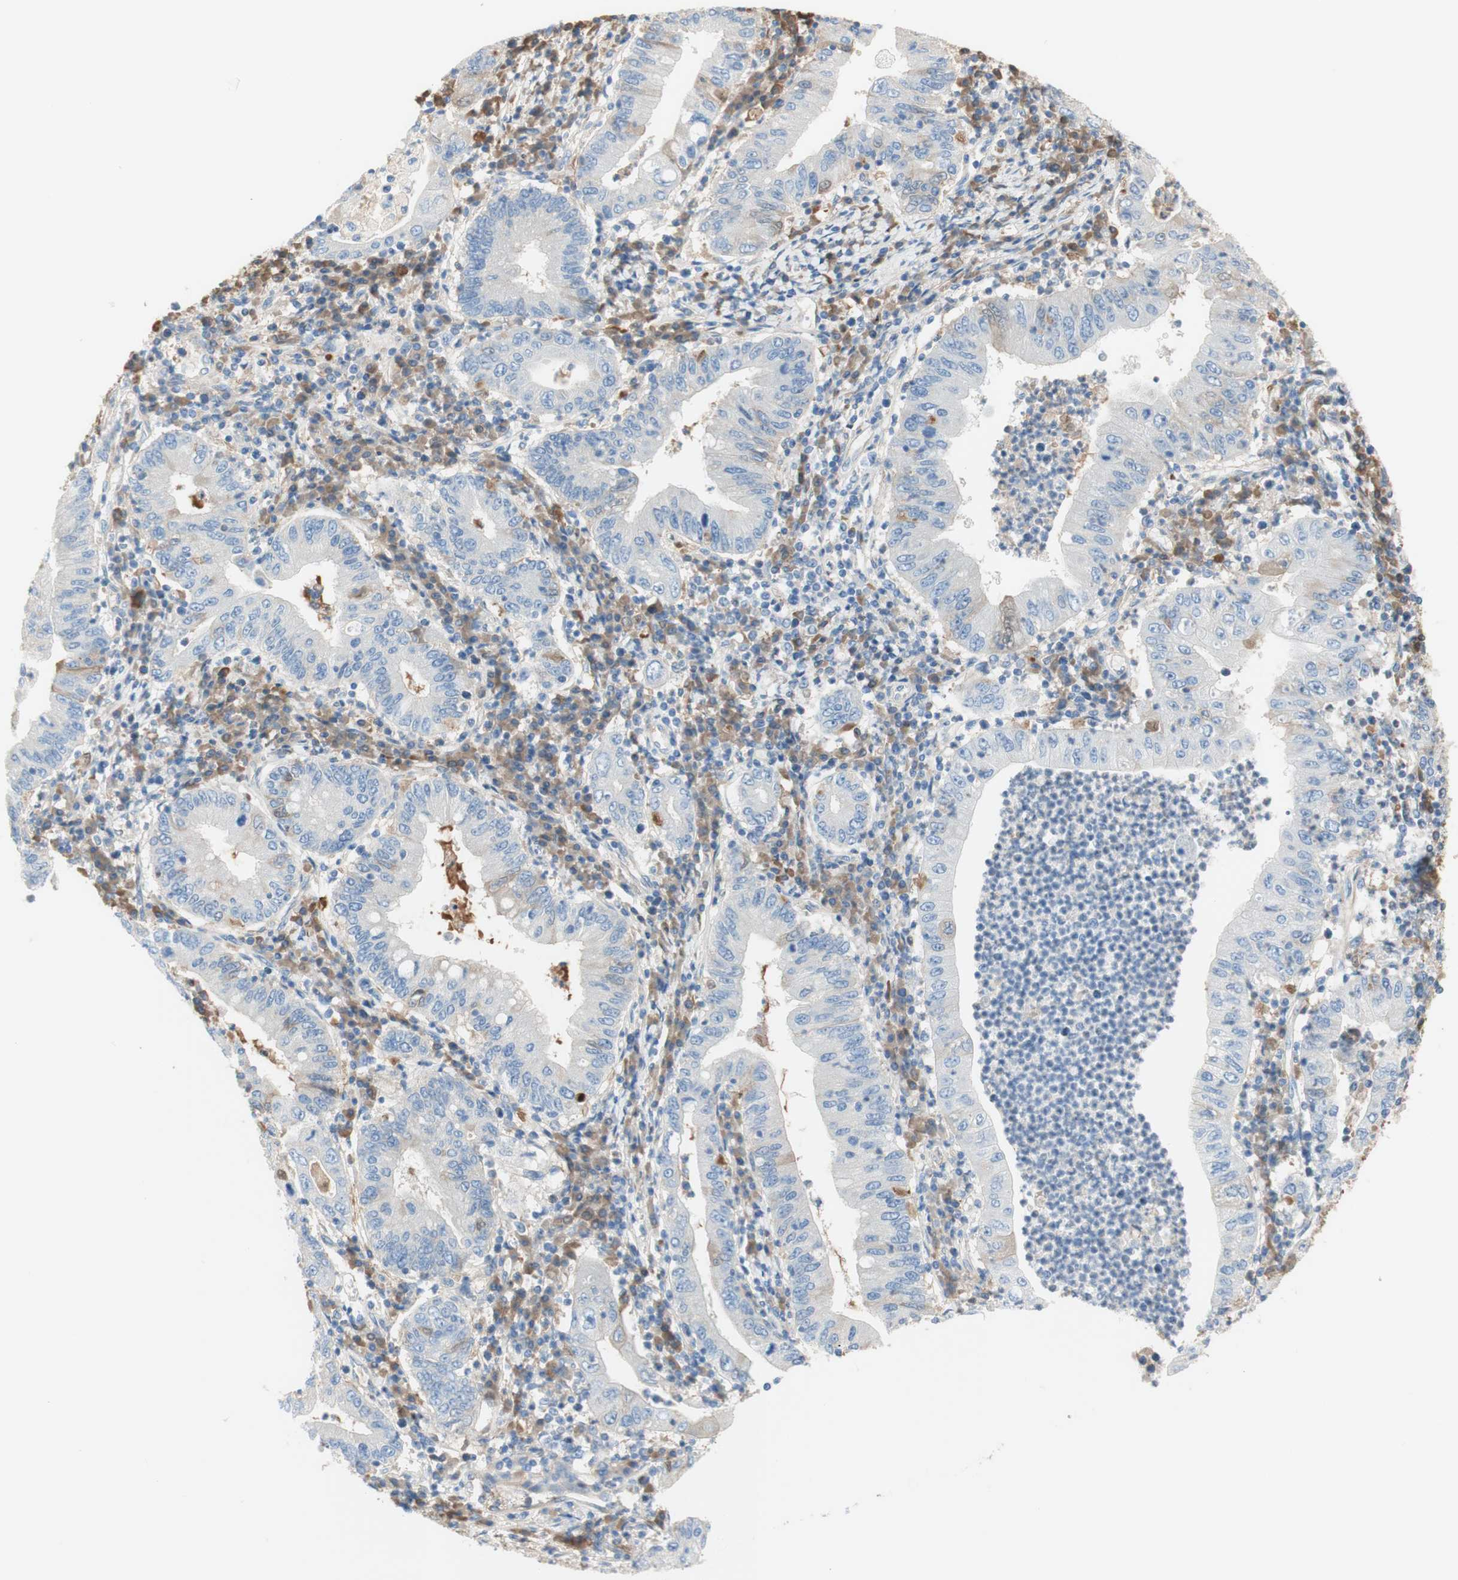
{"staining": {"intensity": "negative", "quantity": "none", "location": "none"}, "tissue": "stomach cancer", "cell_type": "Tumor cells", "image_type": "cancer", "snomed": [{"axis": "morphology", "description": "Normal tissue, NOS"}, {"axis": "morphology", "description": "Adenocarcinoma, NOS"}, {"axis": "topography", "description": "Esophagus"}, {"axis": "topography", "description": "Stomach, upper"}, {"axis": "topography", "description": "Peripheral nerve tissue"}], "caption": "IHC photomicrograph of neoplastic tissue: stomach adenocarcinoma stained with DAB (3,3'-diaminobenzidine) exhibits no significant protein staining in tumor cells.", "gene": "KNG1", "patient": {"sex": "male", "age": 62}}